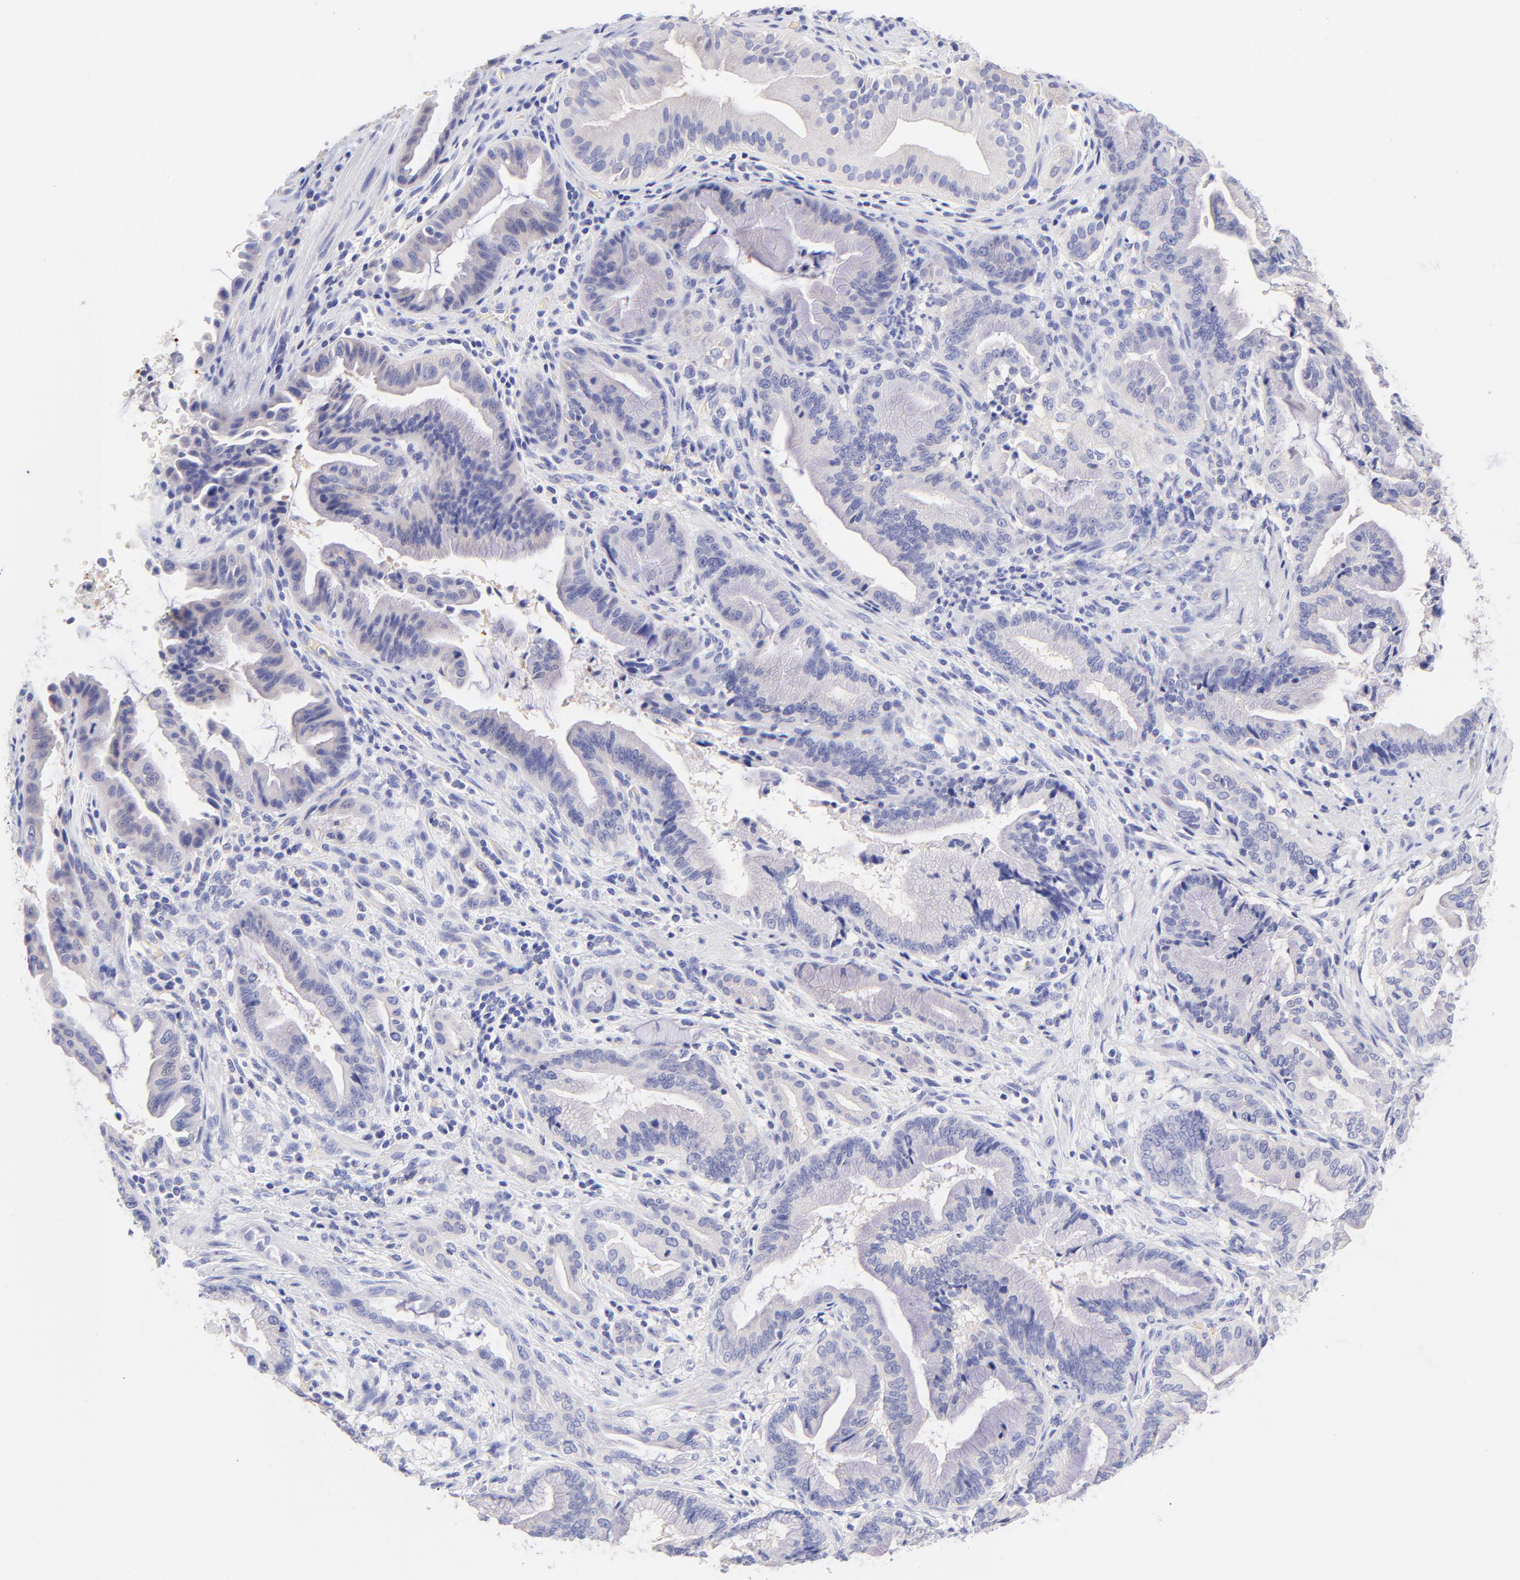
{"staining": {"intensity": "negative", "quantity": "none", "location": "none"}, "tissue": "pancreatic cancer", "cell_type": "Tumor cells", "image_type": "cancer", "snomed": [{"axis": "morphology", "description": "Adenocarcinoma, NOS"}, {"axis": "topography", "description": "Pancreas"}], "caption": "Immunohistochemistry (IHC) image of pancreatic cancer (adenocarcinoma) stained for a protein (brown), which demonstrates no positivity in tumor cells.", "gene": "FRMPD3", "patient": {"sex": "female", "age": 64}}